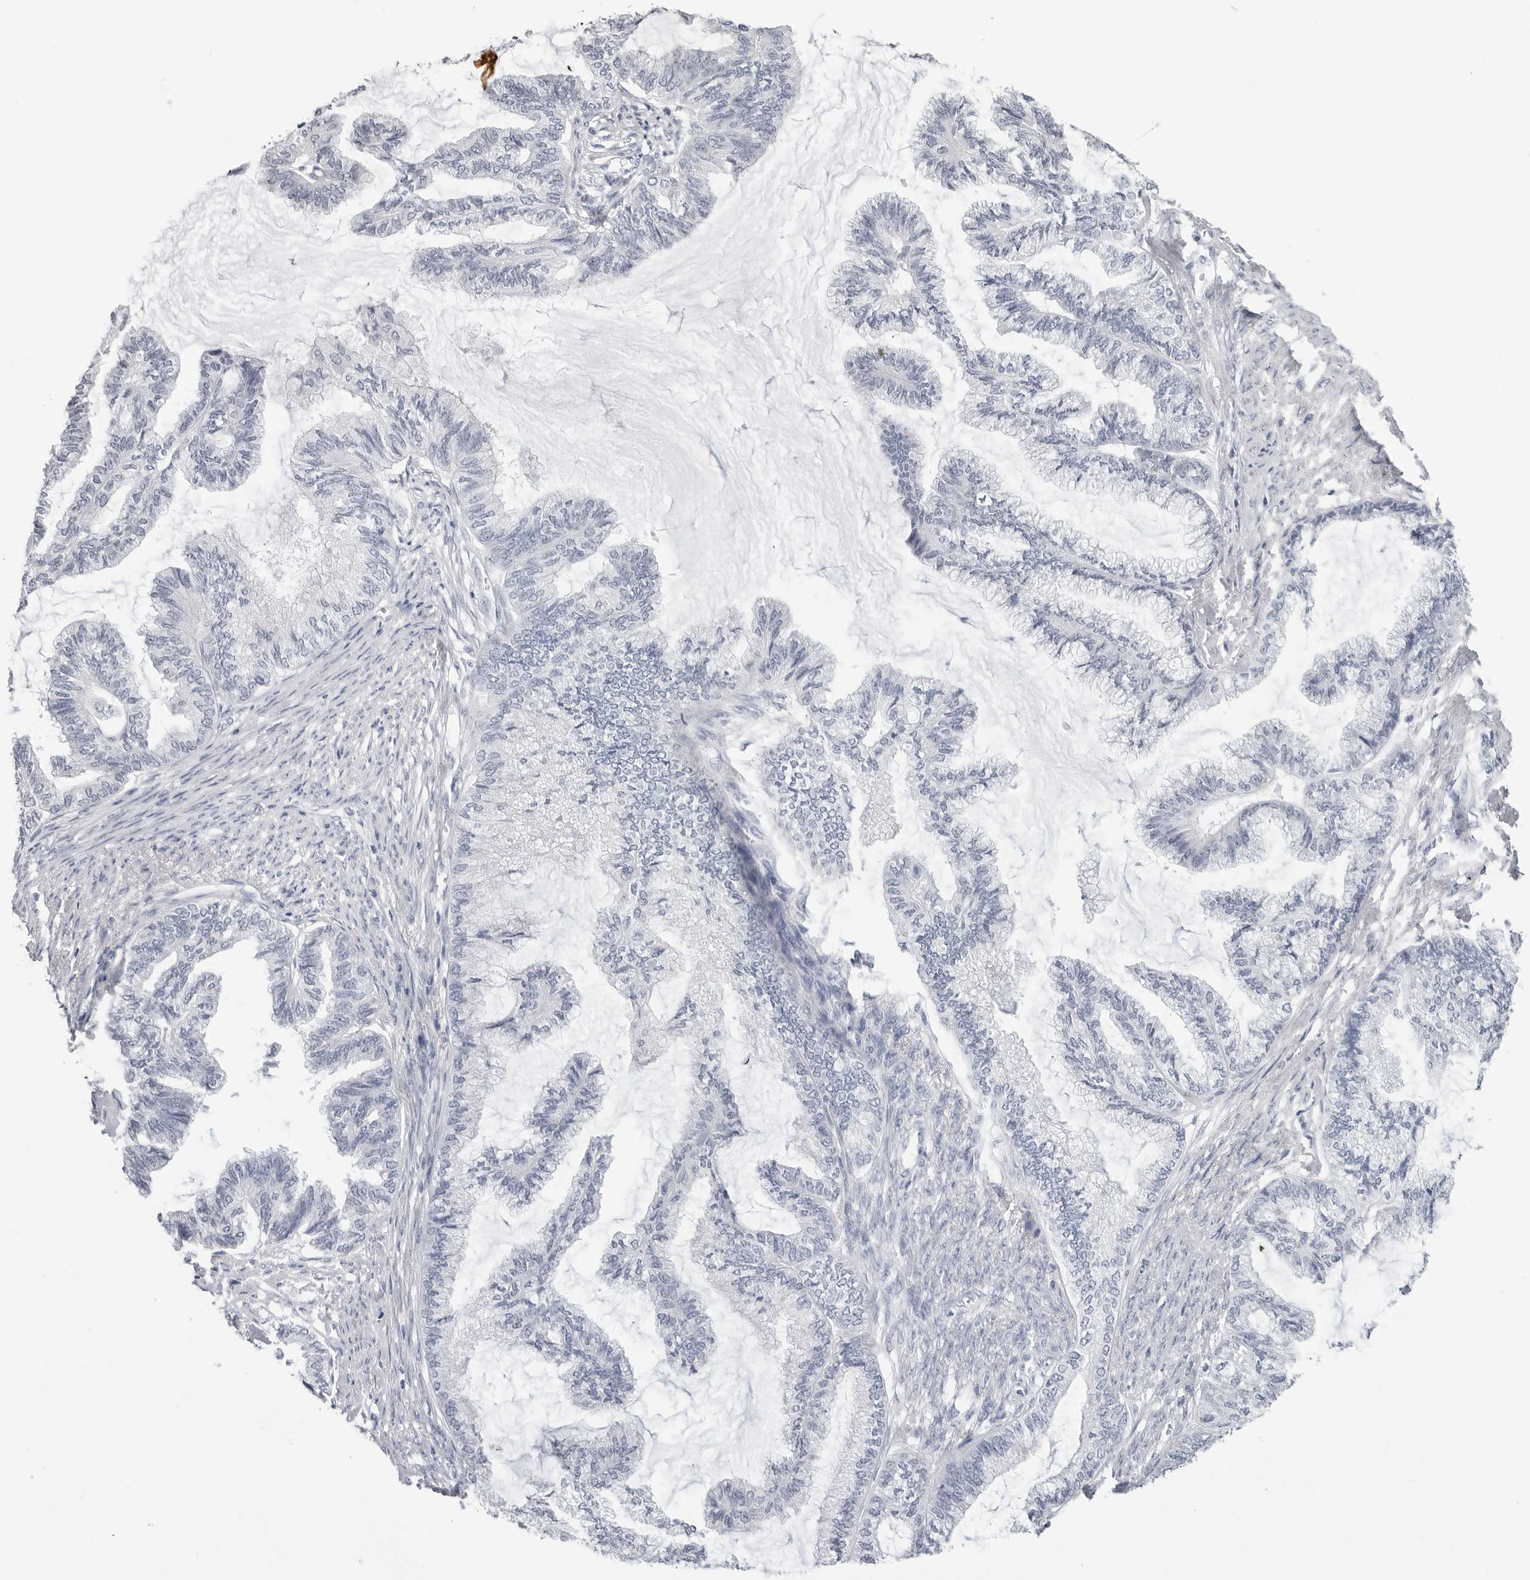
{"staining": {"intensity": "negative", "quantity": "none", "location": "none"}, "tissue": "endometrial cancer", "cell_type": "Tumor cells", "image_type": "cancer", "snomed": [{"axis": "morphology", "description": "Adenocarcinoma, NOS"}, {"axis": "topography", "description": "Endometrium"}], "caption": "DAB (3,3'-diaminobenzidine) immunohistochemical staining of endometrial cancer demonstrates no significant staining in tumor cells.", "gene": "PGA3", "patient": {"sex": "female", "age": 86}}